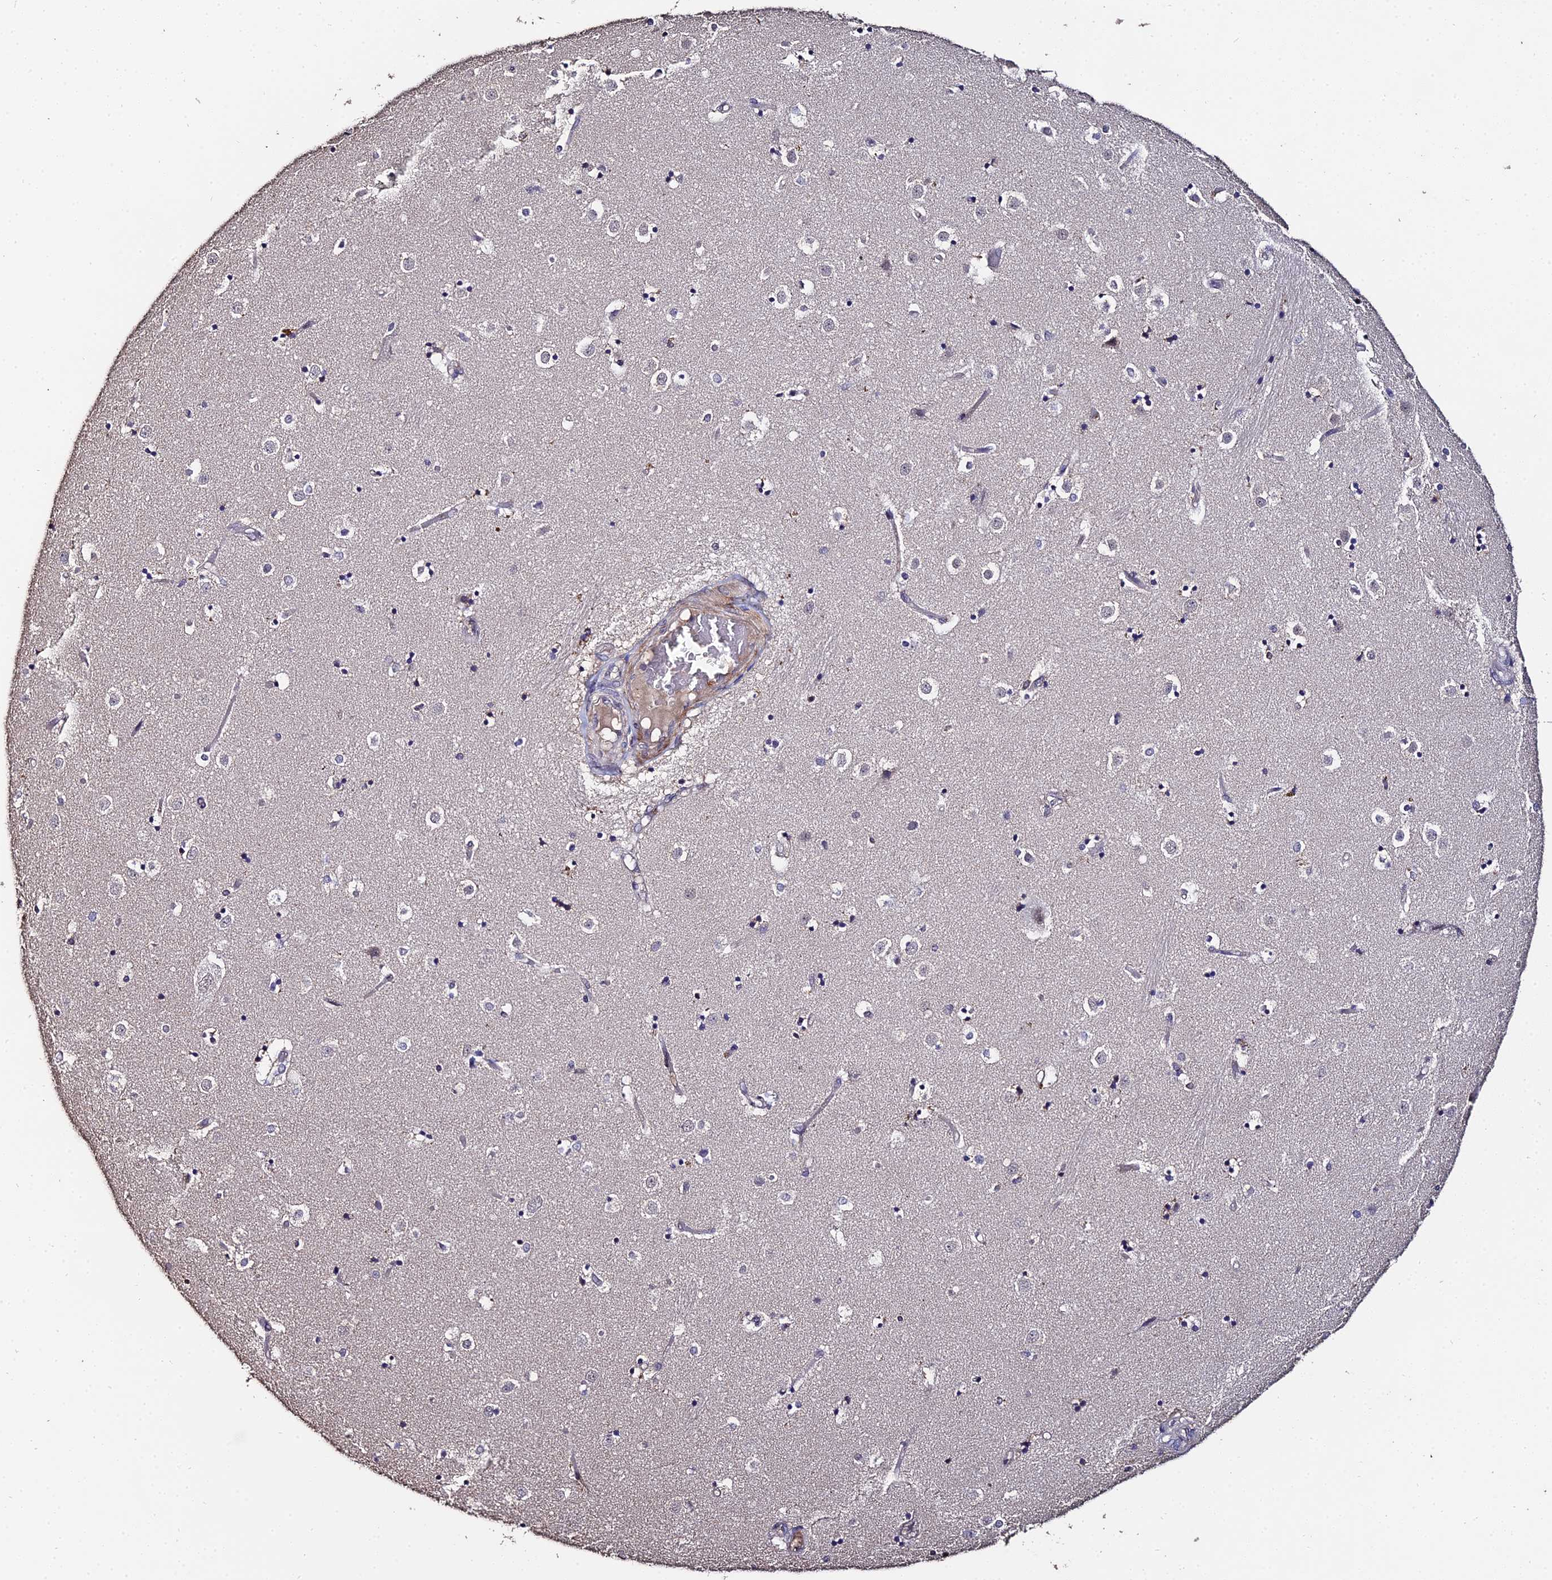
{"staining": {"intensity": "weak", "quantity": "<25%", "location": "cytoplasmic/membranous"}, "tissue": "caudate", "cell_type": "Glial cells", "image_type": "normal", "snomed": [{"axis": "morphology", "description": "Normal tissue, NOS"}, {"axis": "topography", "description": "Lateral ventricle wall"}], "caption": "Immunohistochemistry of unremarkable human caudate demonstrates no expression in glial cells. Nuclei are stained in blue.", "gene": "LSM5", "patient": {"sex": "female", "age": 52}}